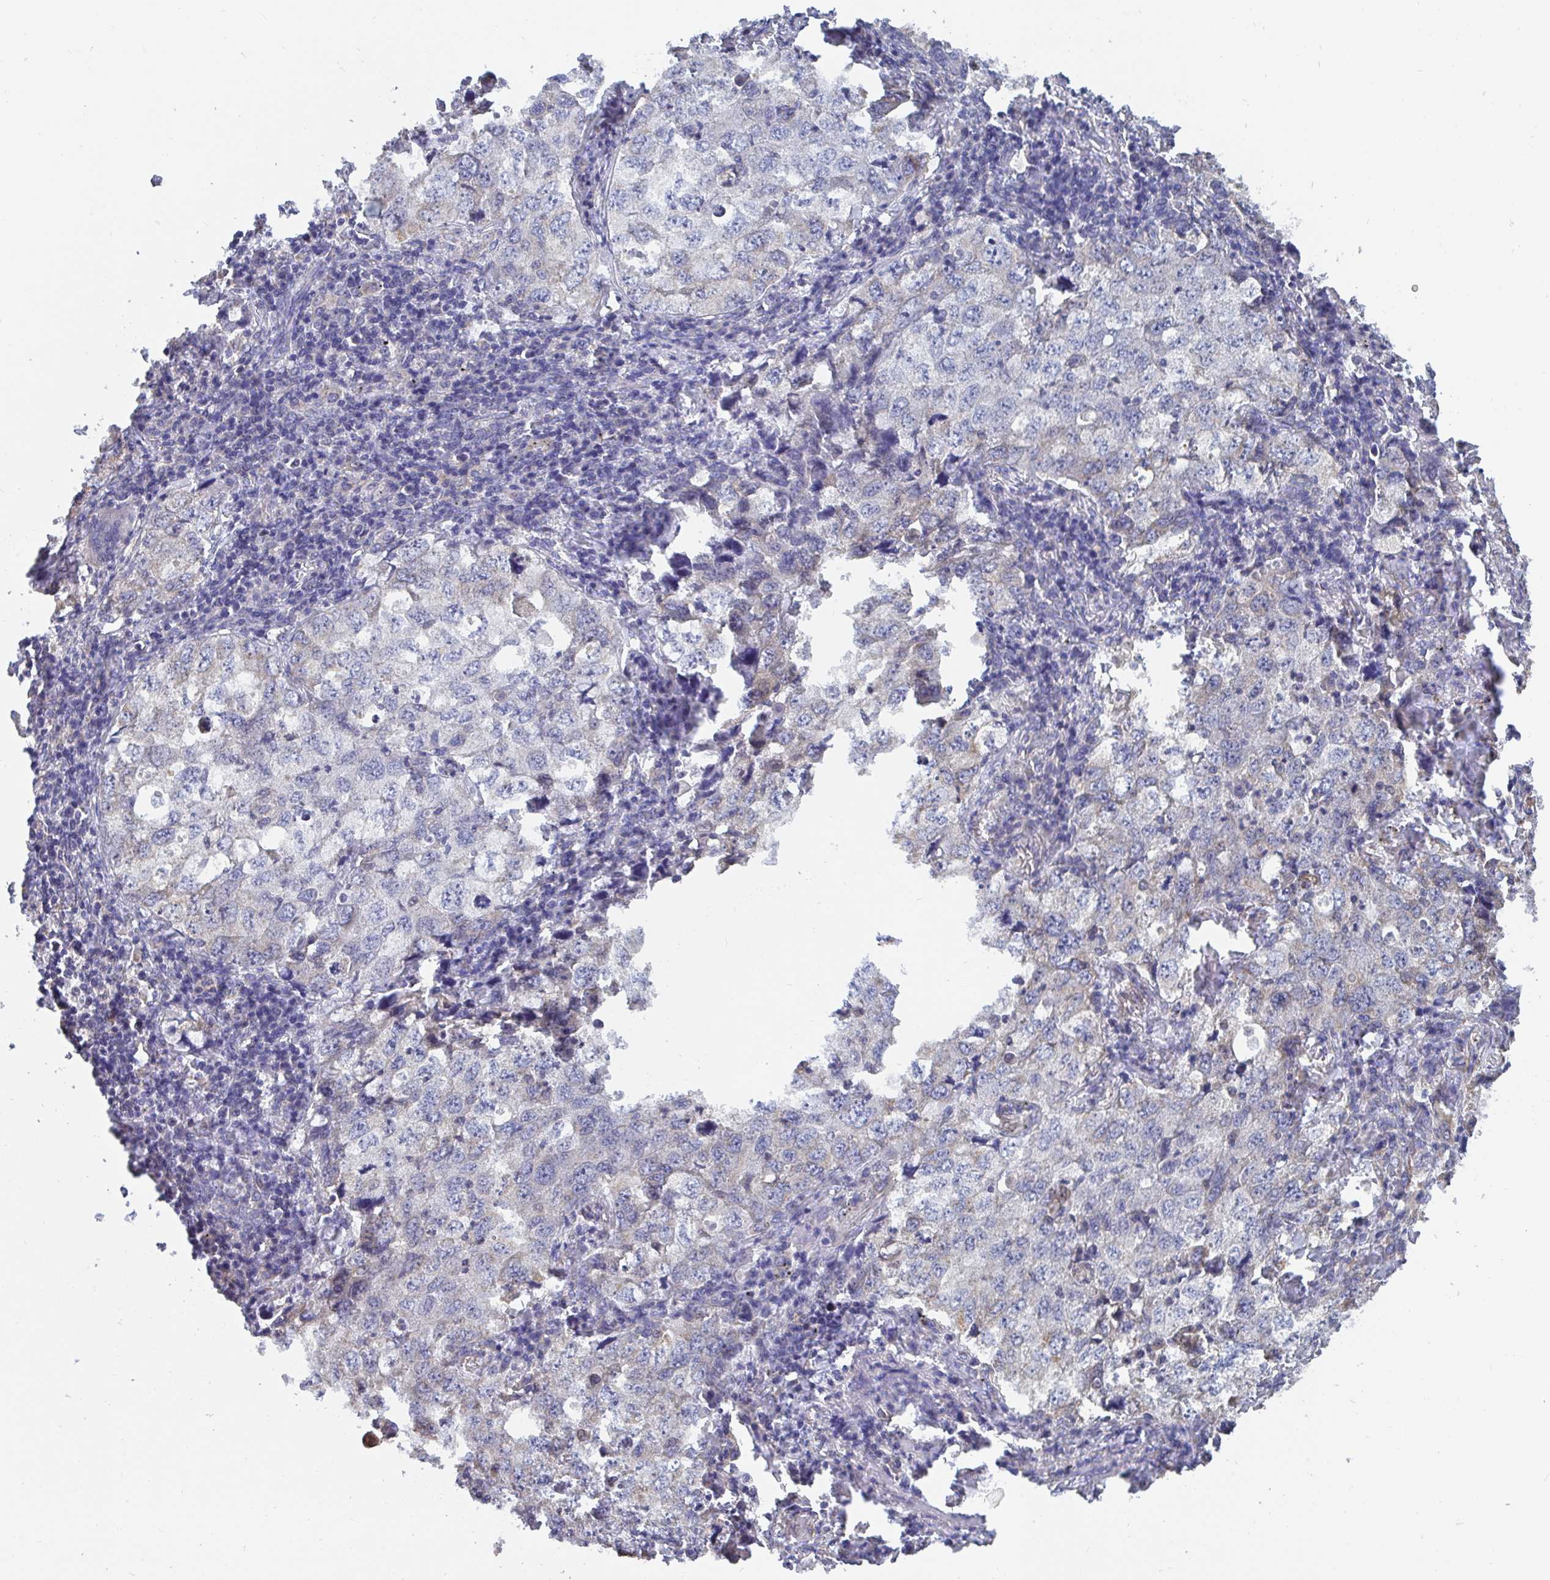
{"staining": {"intensity": "negative", "quantity": "none", "location": "none"}, "tissue": "lung cancer", "cell_type": "Tumor cells", "image_type": "cancer", "snomed": [{"axis": "morphology", "description": "Adenocarcinoma, NOS"}, {"axis": "topography", "description": "Lung"}], "caption": "A micrograph of human lung cancer (adenocarcinoma) is negative for staining in tumor cells. (DAB immunohistochemistry with hematoxylin counter stain).", "gene": "ELAVL1", "patient": {"sex": "female", "age": 57}}